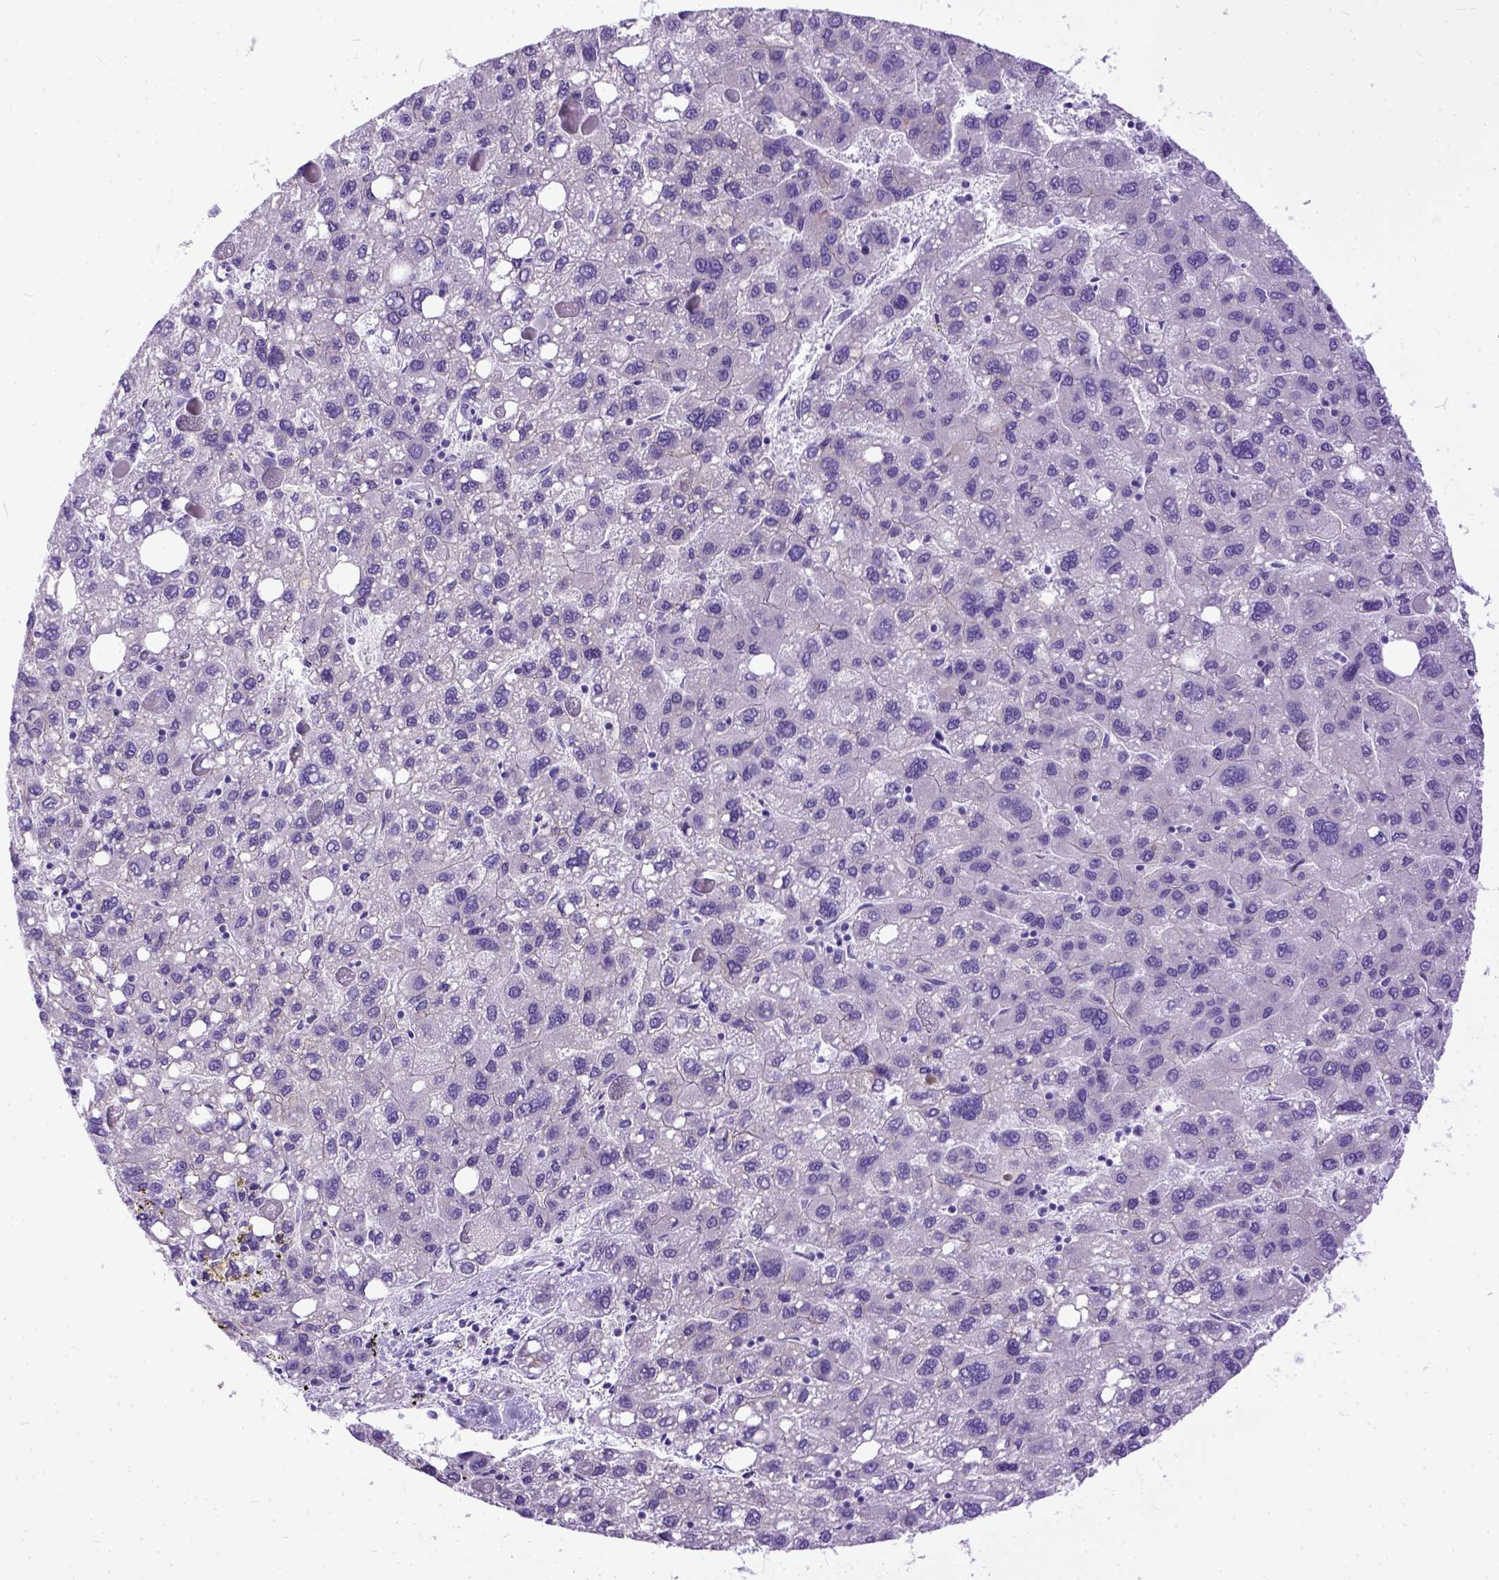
{"staining": {"intensity": "negative", "quantity": "none", "location": "none"}, "tissue": "liver cancer", "cell_type": "Tumor cells", "image_type": "cancer", "snomed": [{"axis": "morphology", "description": "Carcinoma, Hepatocellular, NOS"}, {"axis": "topography", "description": "Liver"}], "caption": "The image exhibits no staining of tumor cells in liver cancer.", "gene": "PPL", "patient": {"sex": "female", "age": 82}}